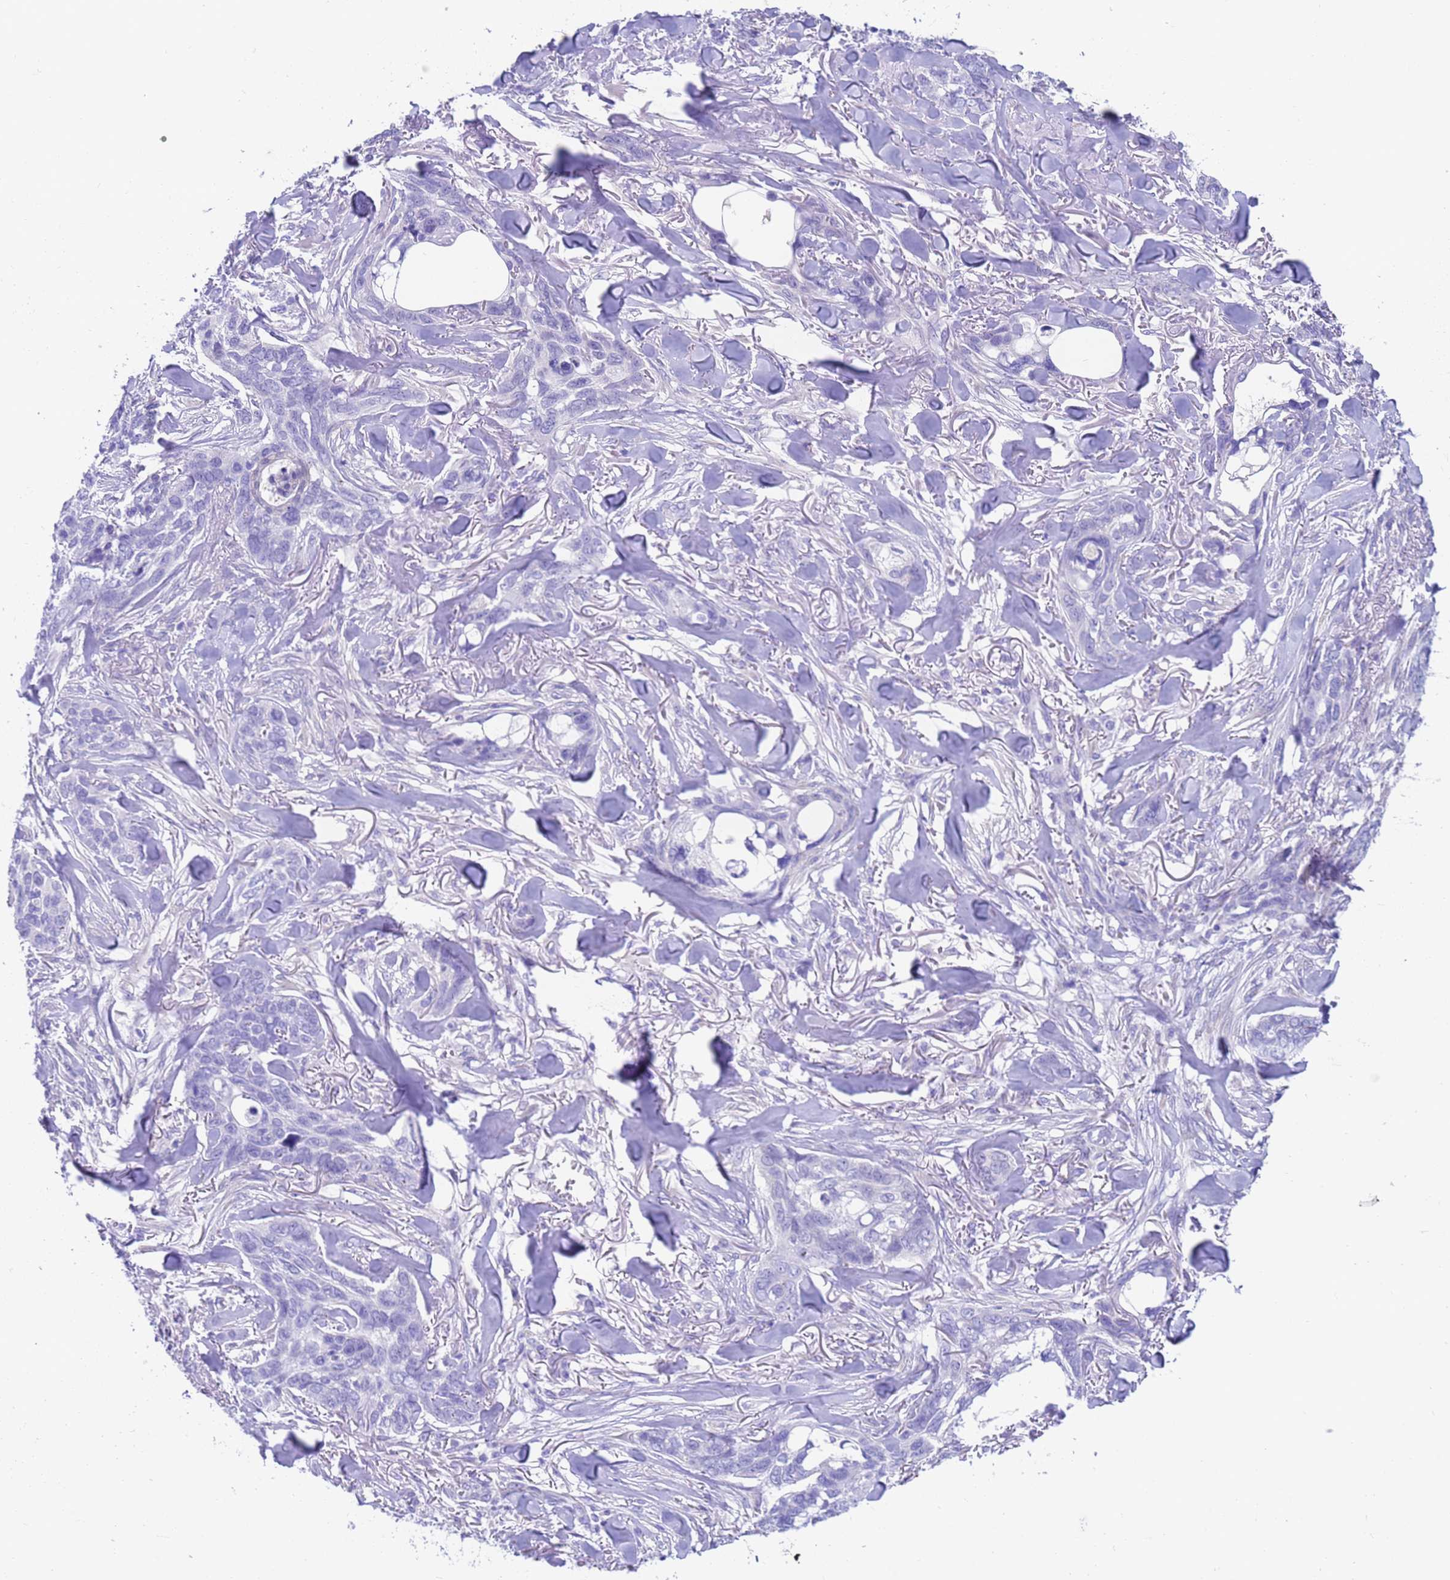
{"staining": {"intensity": "negative", "quantity": "none", "location": "none"}, "tissue": "skin cancer", "cell_type": "Tumor cells", "image_type": "cancer", "snomed": [{"axis": "morphology", "description": "Basal cell carcinoma"}, {"axis": "topography", "description": "Skin"}], "caption": "A high-resolution histopathology image shows immunohistochemistry (IHC) staining of skin cancer (basal cell carcinoma), which shows no significant expression in tumor cells.", "gene": "USP38", "patient": {"sex": "male", "age": 86}}